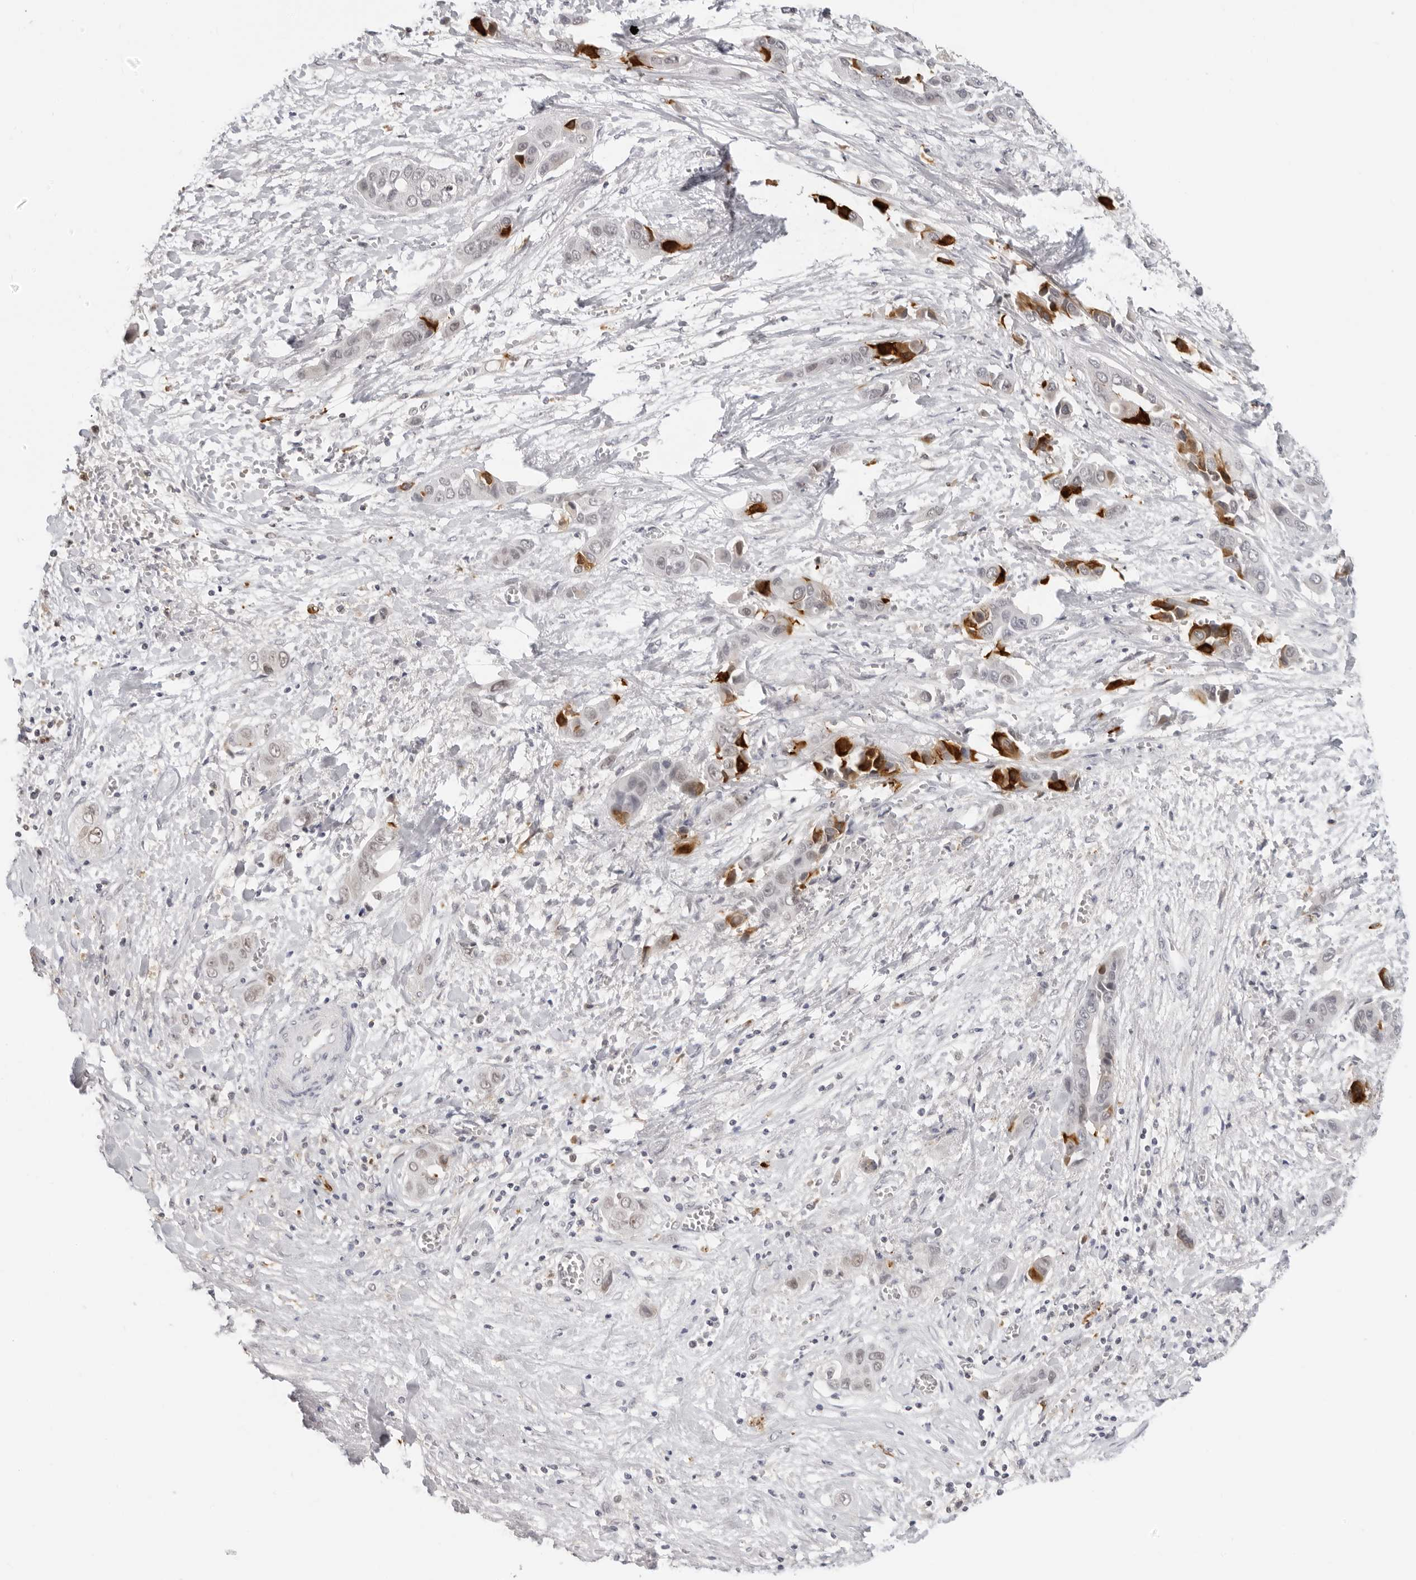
{"staining": {"intensity": "moderate", "quantity": "<25%", "location": "cytoplasmic/membranous,nuclear"}, "tissue": "liver cancer", "cell_type": "Tumor cells", "image_type": "cancer", "snomed": [{"axis": "morphology", "description": "Cholangiocarcinoma"}, {"axis": "topography", "description": "Liver"}], "caption": "A histopathology image of liver cancer (cholangiocarcinoma) stained for a protein shows moderate cytoplasmic/membranous and nuclear brown staining in tumor cells.", "gene": "MSH6", "patient": {"sex": "female", "age": 52}}